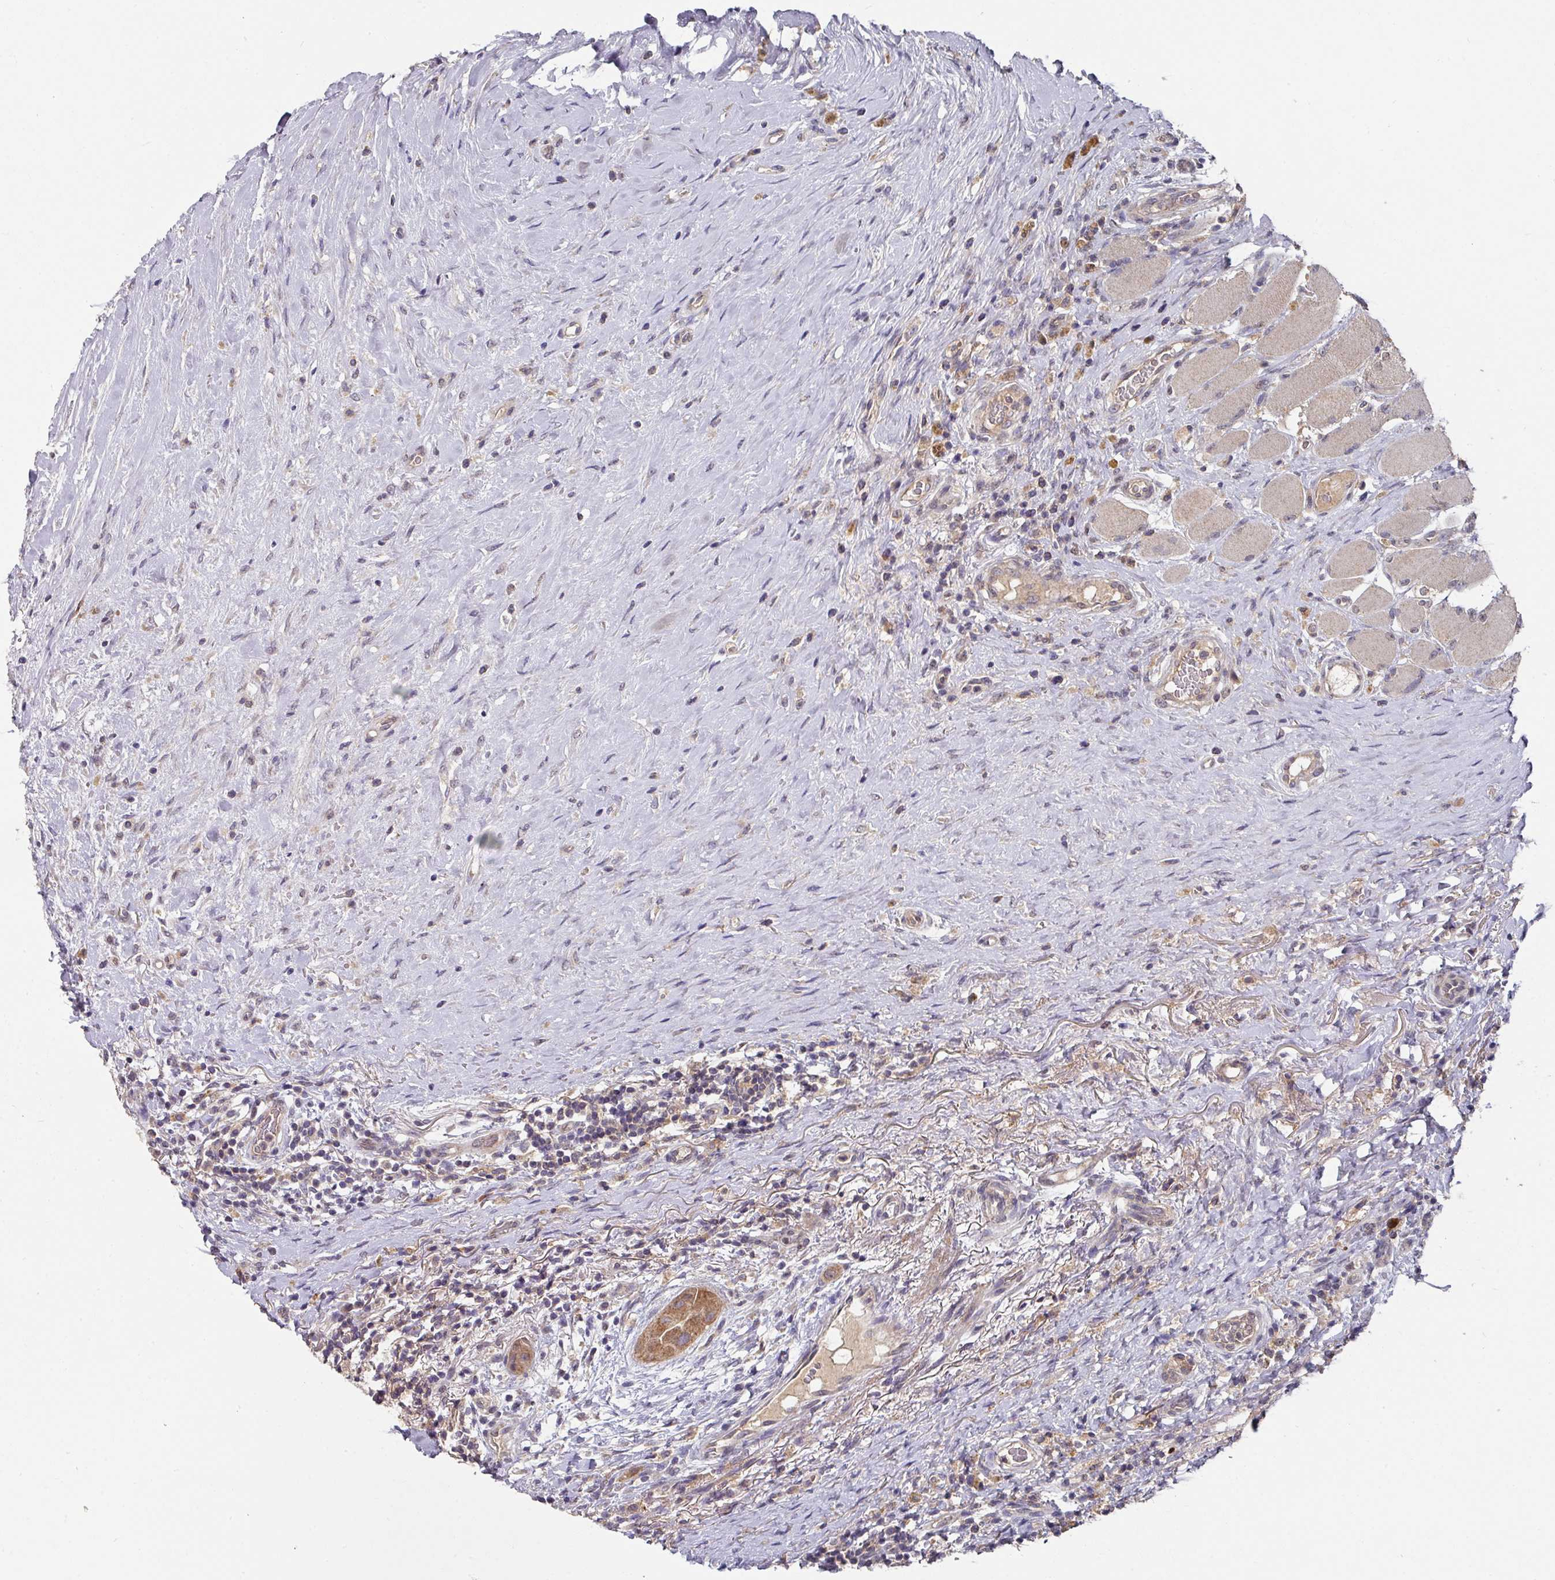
{"staining": {"intensity": "moderate", "quantity": ">75%", "location": "cytoplasmic/membranous"}, "tissue": "thyroid cancer", "cell_type": "Tumor cells", "image_type": "cancer", "snomed": [{"axis": "morphology", "description": "Papillary adenocarcinoma, NOS"}, {"axis": "topography", "description": "Thyroid gland"}], "caption": "Human thyroid cancer stained with a brown dye displays moderate cytoplasmic/membranous positive staining in approximately >75% of tumor cells.", "gene": "EXTL3", "patient": {"sex": "female", "age": 59}}